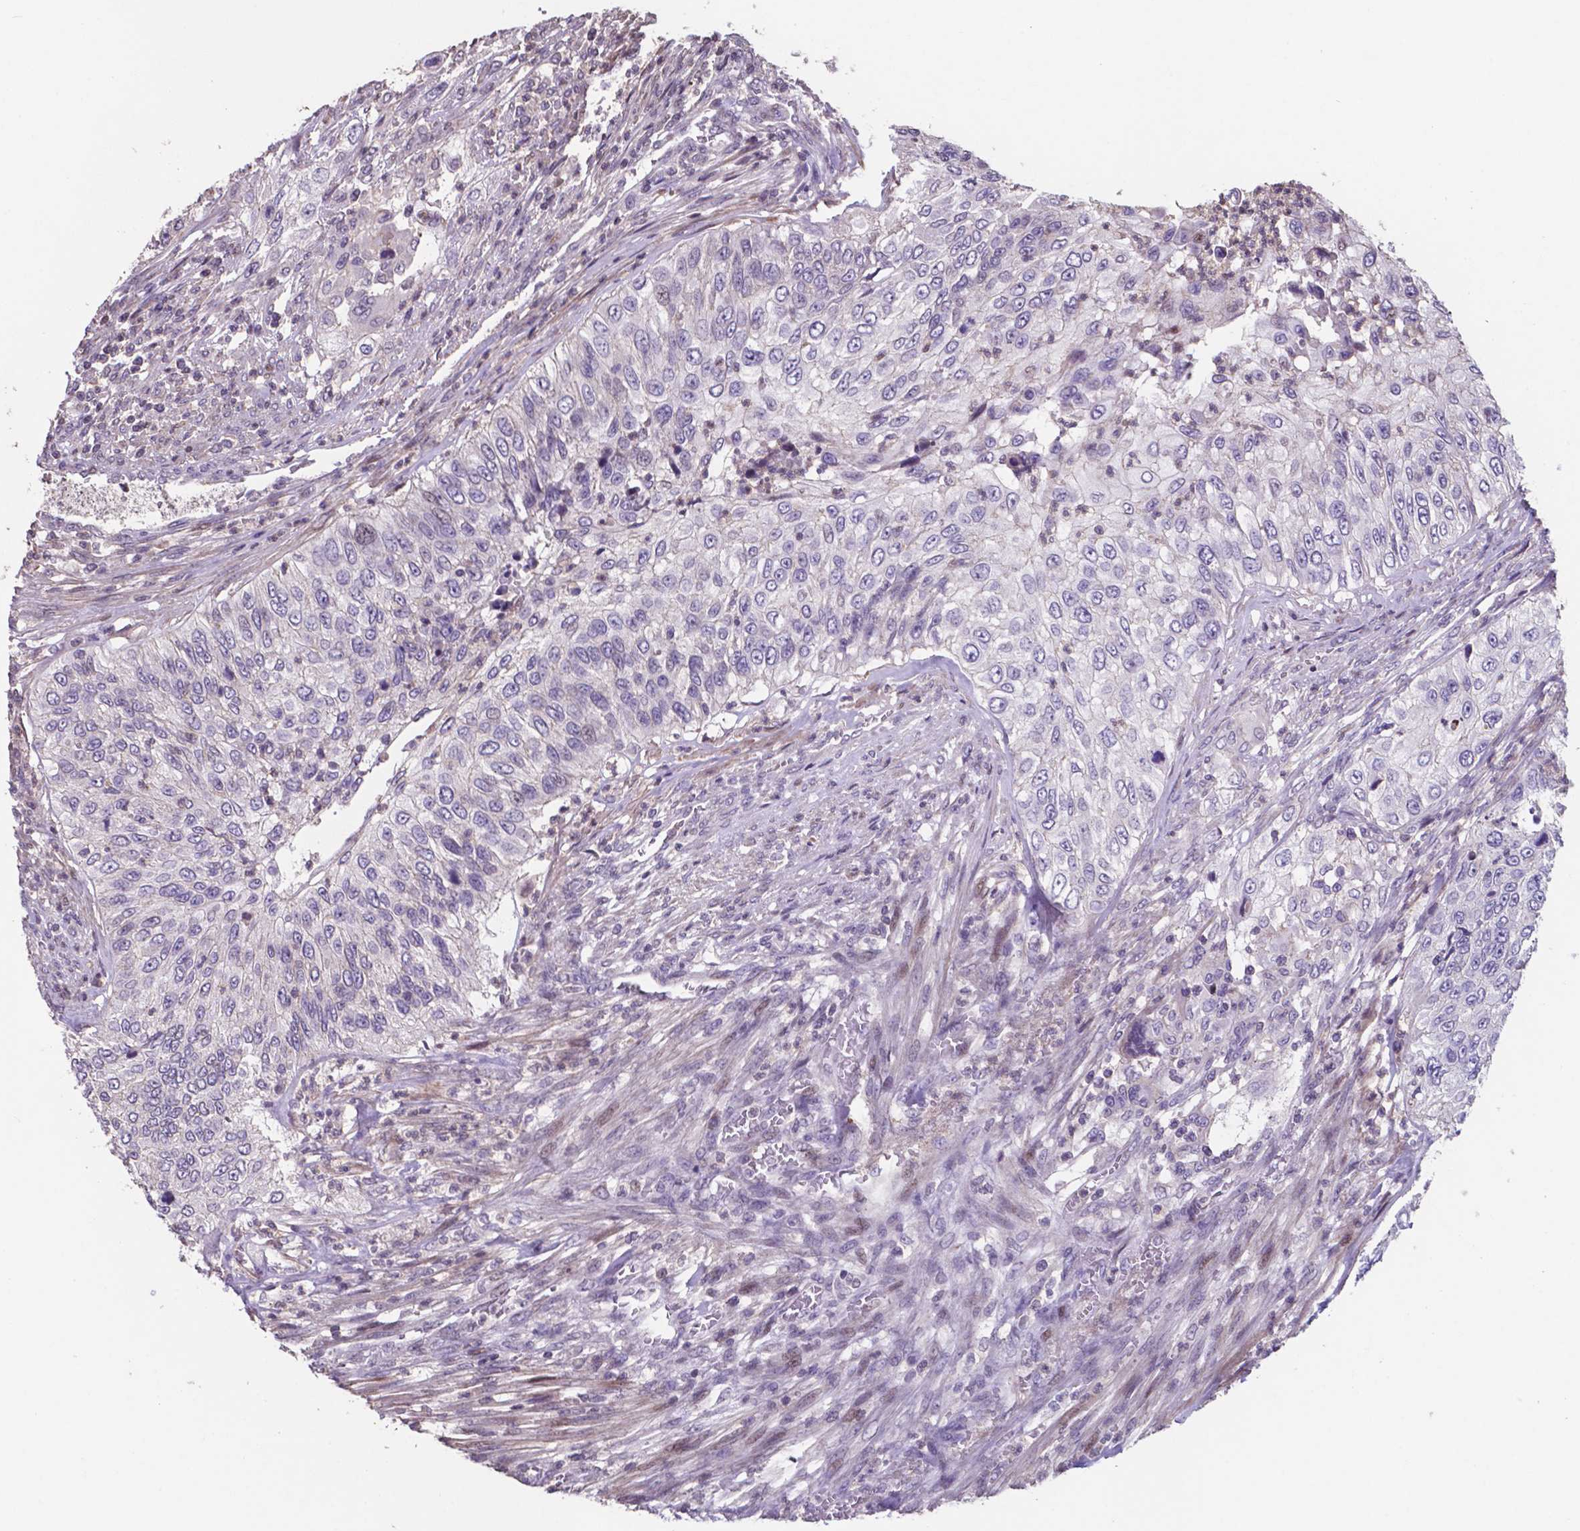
{"staining": {"intensity": "negative", "quantity": "none", "location": "none"}, "tissue": "urothelial cancer", "cell_type": "Tumor cells", "image_type": "cancer", "snomed": [{"axis": "morphology", "description": "Urothelial carcinoma, High grade"}, {"axis": "topography", "description": "Urinary bladder"}], "caption": "A high-resolution histopathology image shows immunohistochemistry staining of urothelial cancer, which demonstrates no significant expression in tumor cells.", "gene": "MLC1", "patient": {"sex": "female", "age": 60}}